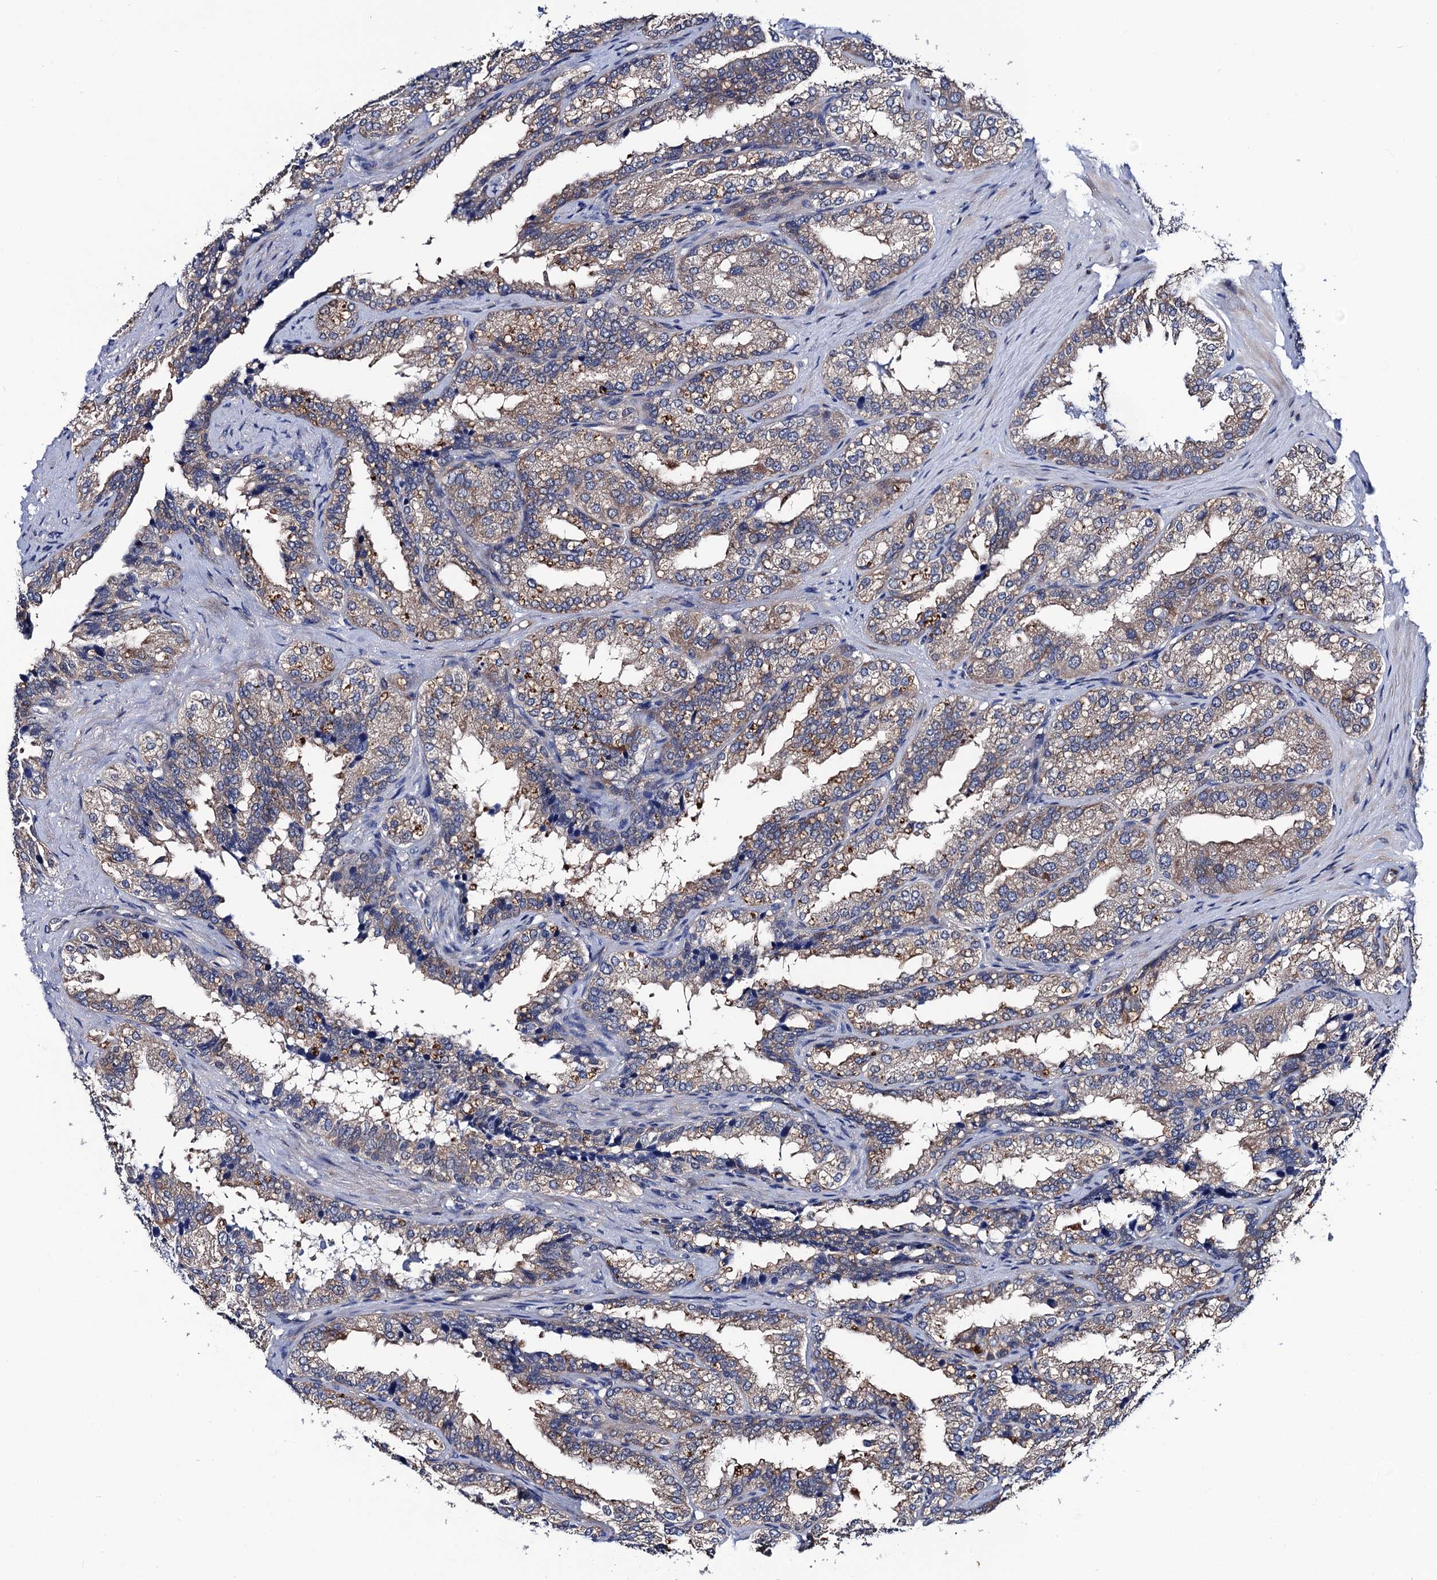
{"staining": {"intensity": "weak", "quantity": "25%-75%", "location": "cytoplasmic/membranous"}, "tissue": "seminal vesicle", "cell_type": "Glandular cells", "image_type": "normal", "snomed": [{"axis": "morphology", "description": "Normal tissue, NOS"}, {"axis": "topography", "description": "Prostate"}, {"axis": "topography", "description": "Seminal veicle"}], "caption": "Immunohistochemistry (IHC) image of unremarkable human seminal vesicle stained for a protein (brown), which shows low levels of weak cytoplasmic/membranous expression in approximately 25%-75% of glandular cells.", "gene": "TRMT112", "patient": {"sex": "male", "age": 51}}